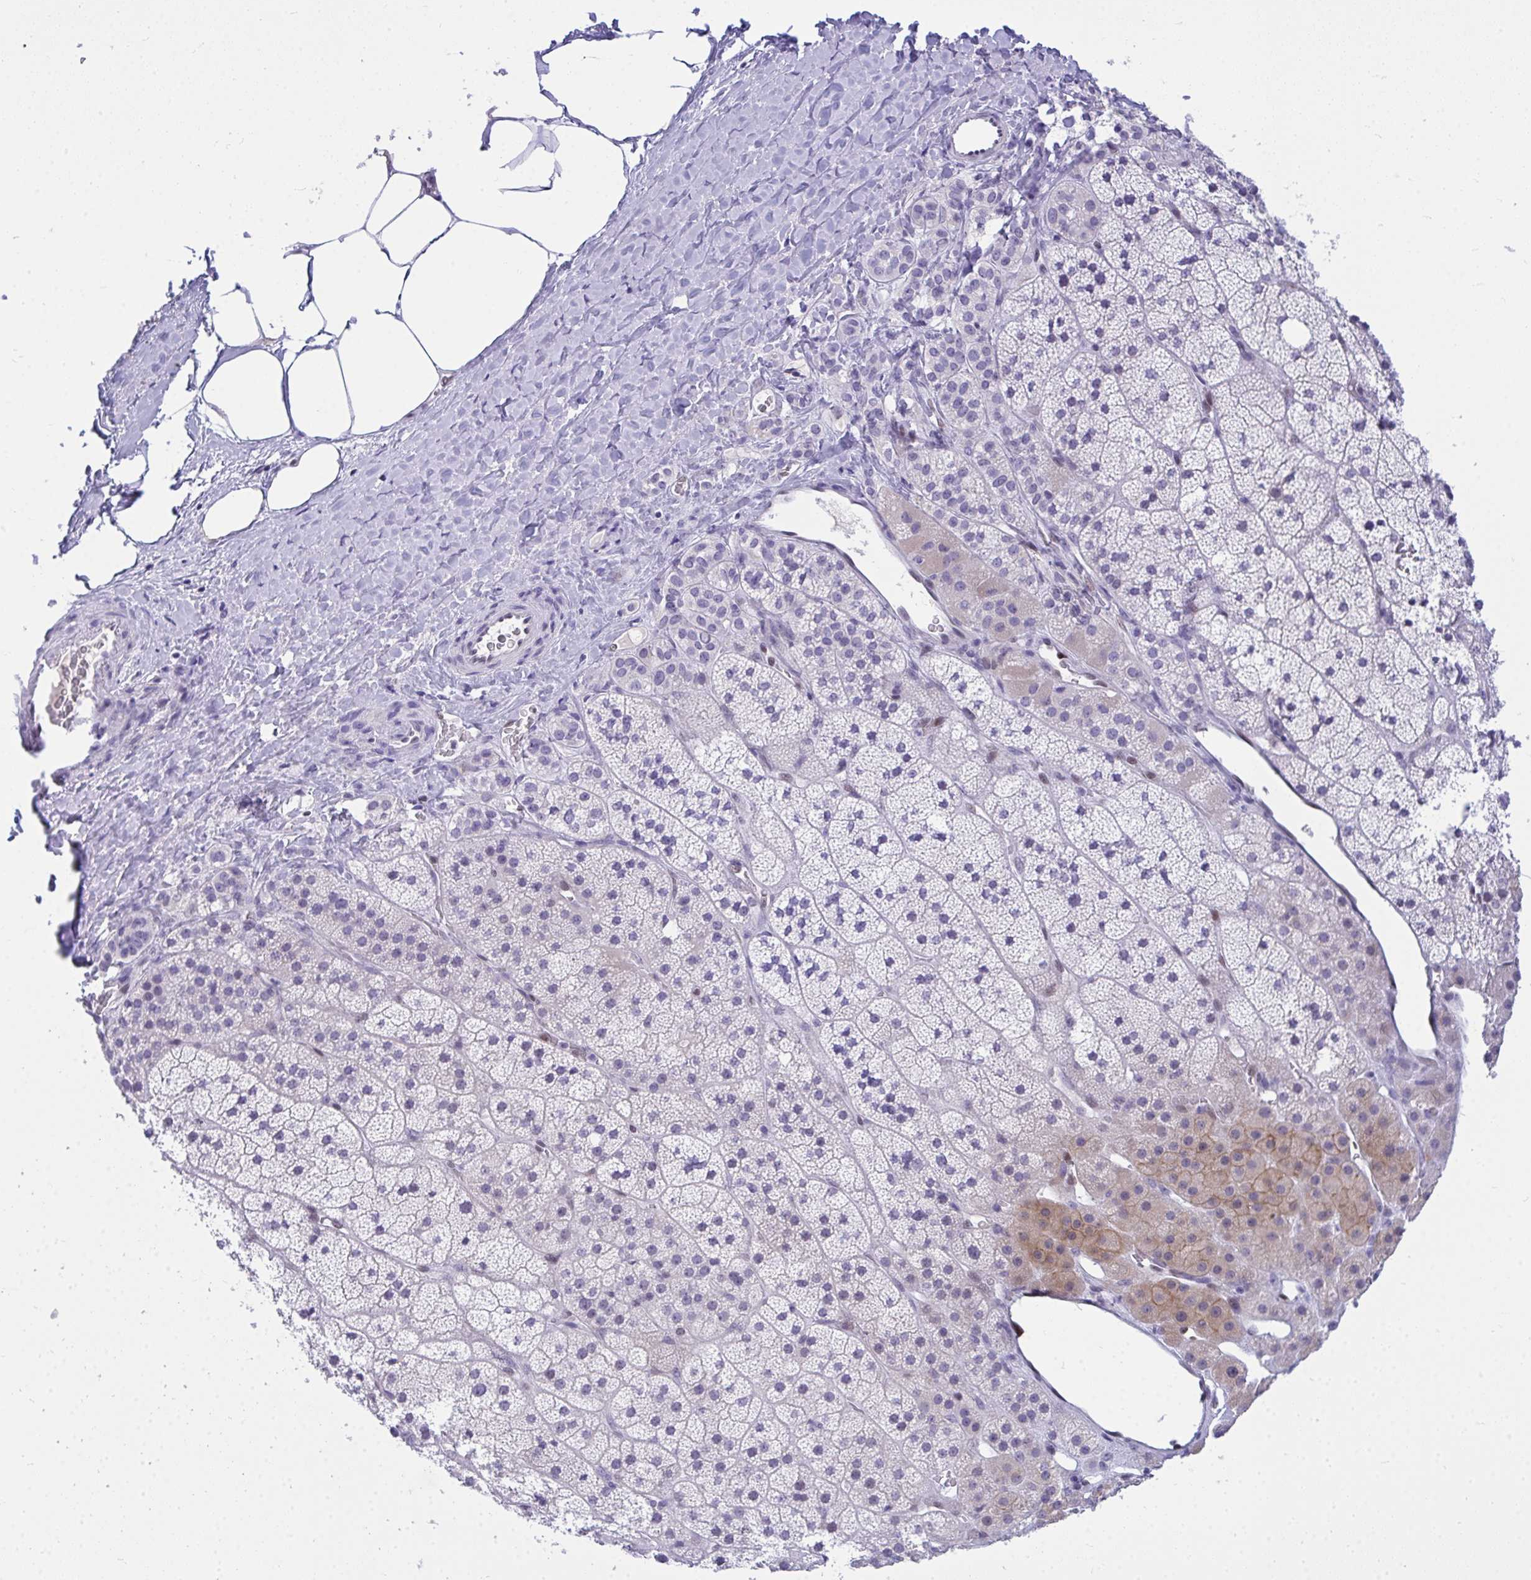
{"staining": {"intensity": "moderate", "quantity": "<25%", "location": "cytoplasmic/membranous"}, "tissue": "adrenal gland", "cell_type": "Glandular cells", "image_type": "normal", "snomed": [{"axis": "morphology", "description": "Normal tissue, NOS"}, {"axis": "topography", "description": "Adrenal gland"}], "caption": "This micrograph exhibits benign adrenal gland stained with IHC to label a protein in brown. The cytoplasmic/membranous of glandular cells show moderate positivity for the protein. Nuclei are counter-stained blue.", "gene": "TEAD4", "patient": {"sex": "male", "age": 57}}